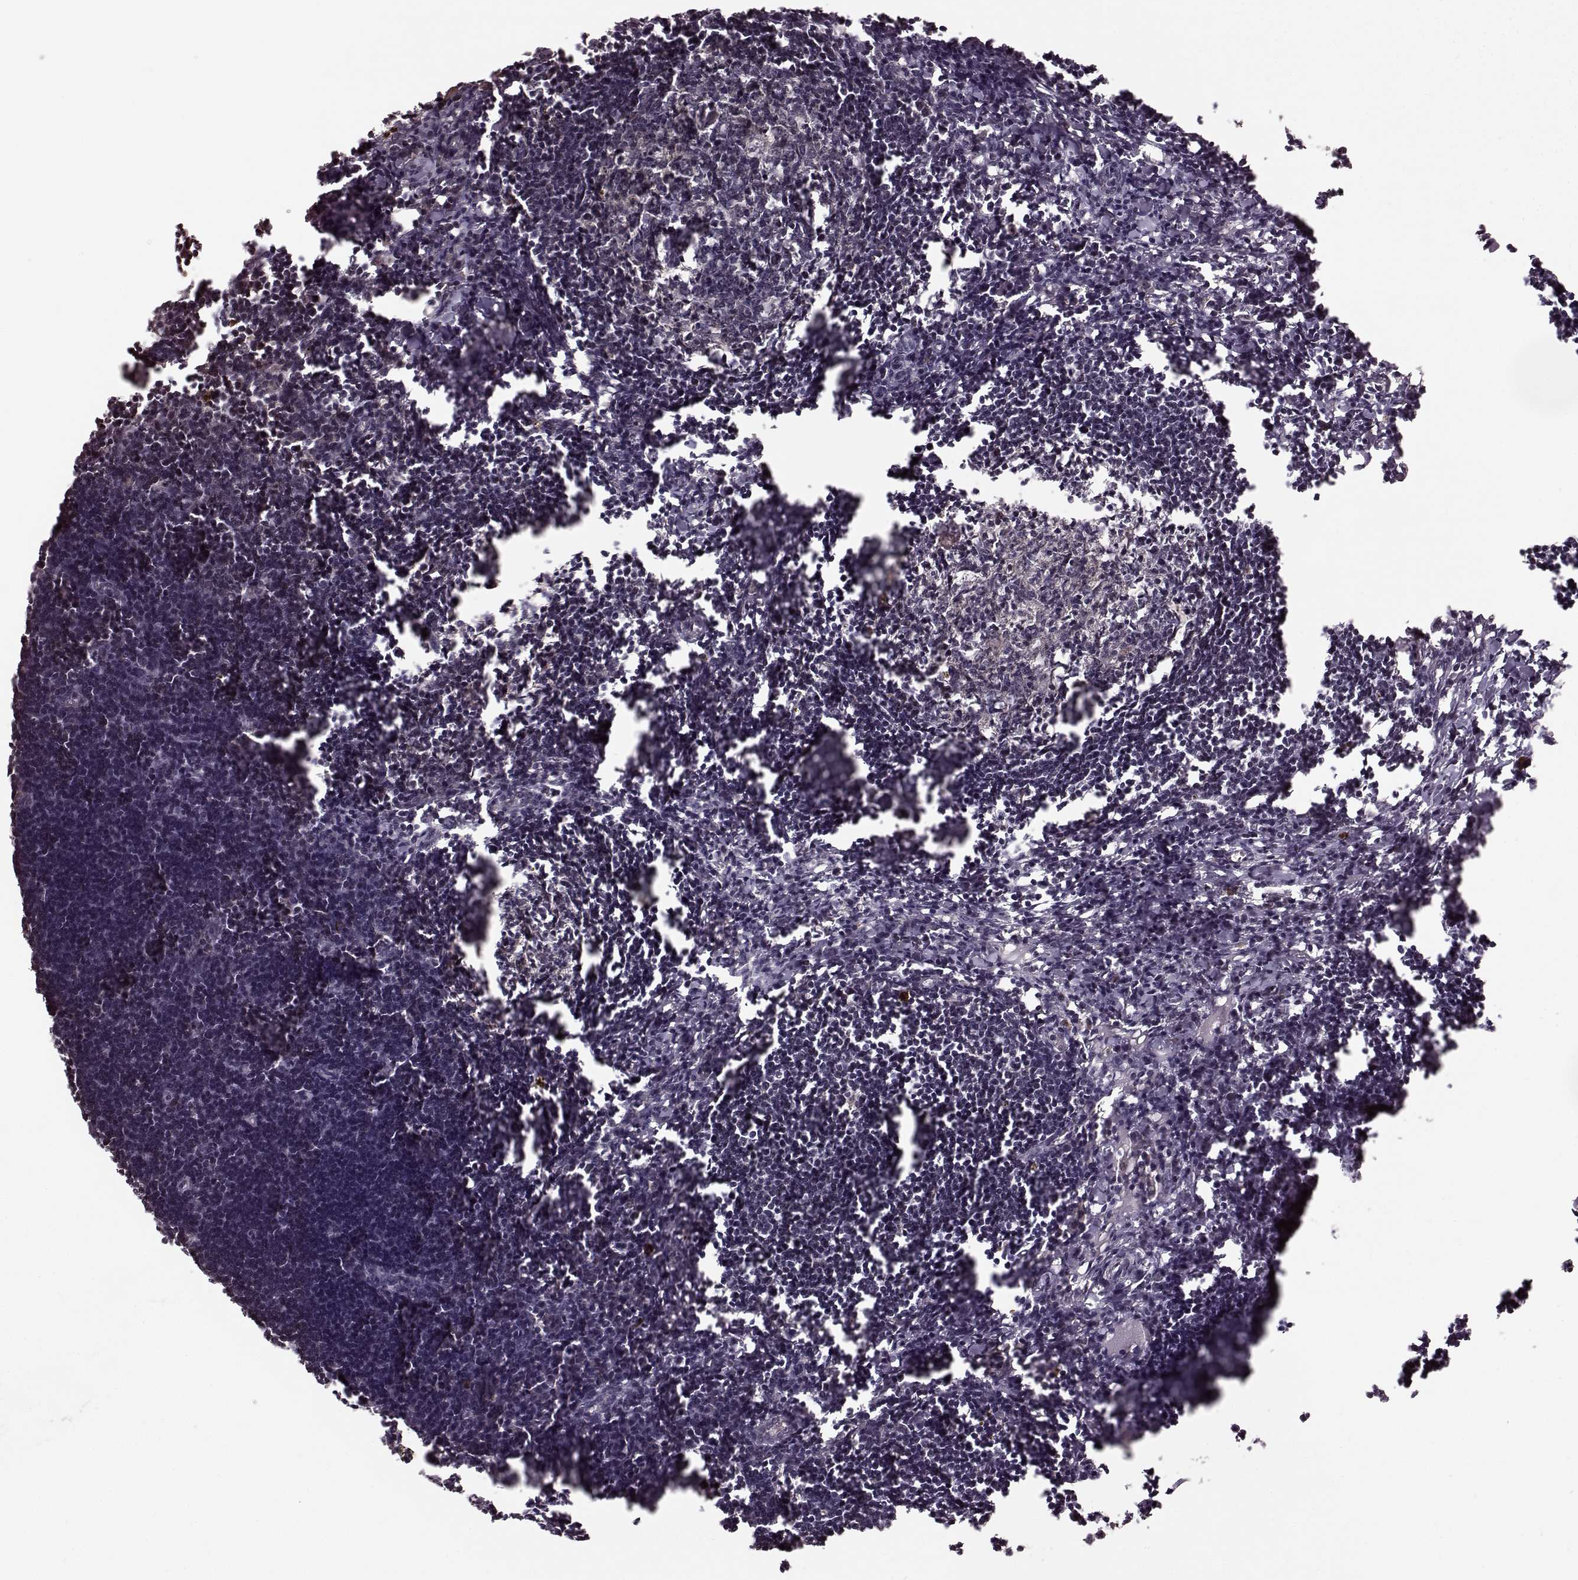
{"staining": {"intensity": "negative", "quantity": "none", "location": "none"}, "tissue": "lymph node", "cell_type": "Germinal center cells", "image_type": "normal", "snomed": [{"axis": "morphology", "description": "Normal tissue, NOS"}, {"axis": "topography", "description": "Lymph node"}], "caption": "DAB immunohistochemical staining of unremarkable lymph node reveals no significant staining in germinal center cells. (DAB (3,3'-diaminobenzidine) IHC, high magnification).", "gene": "PLCB4", "patient": {"sex": "male", "age": 55}}